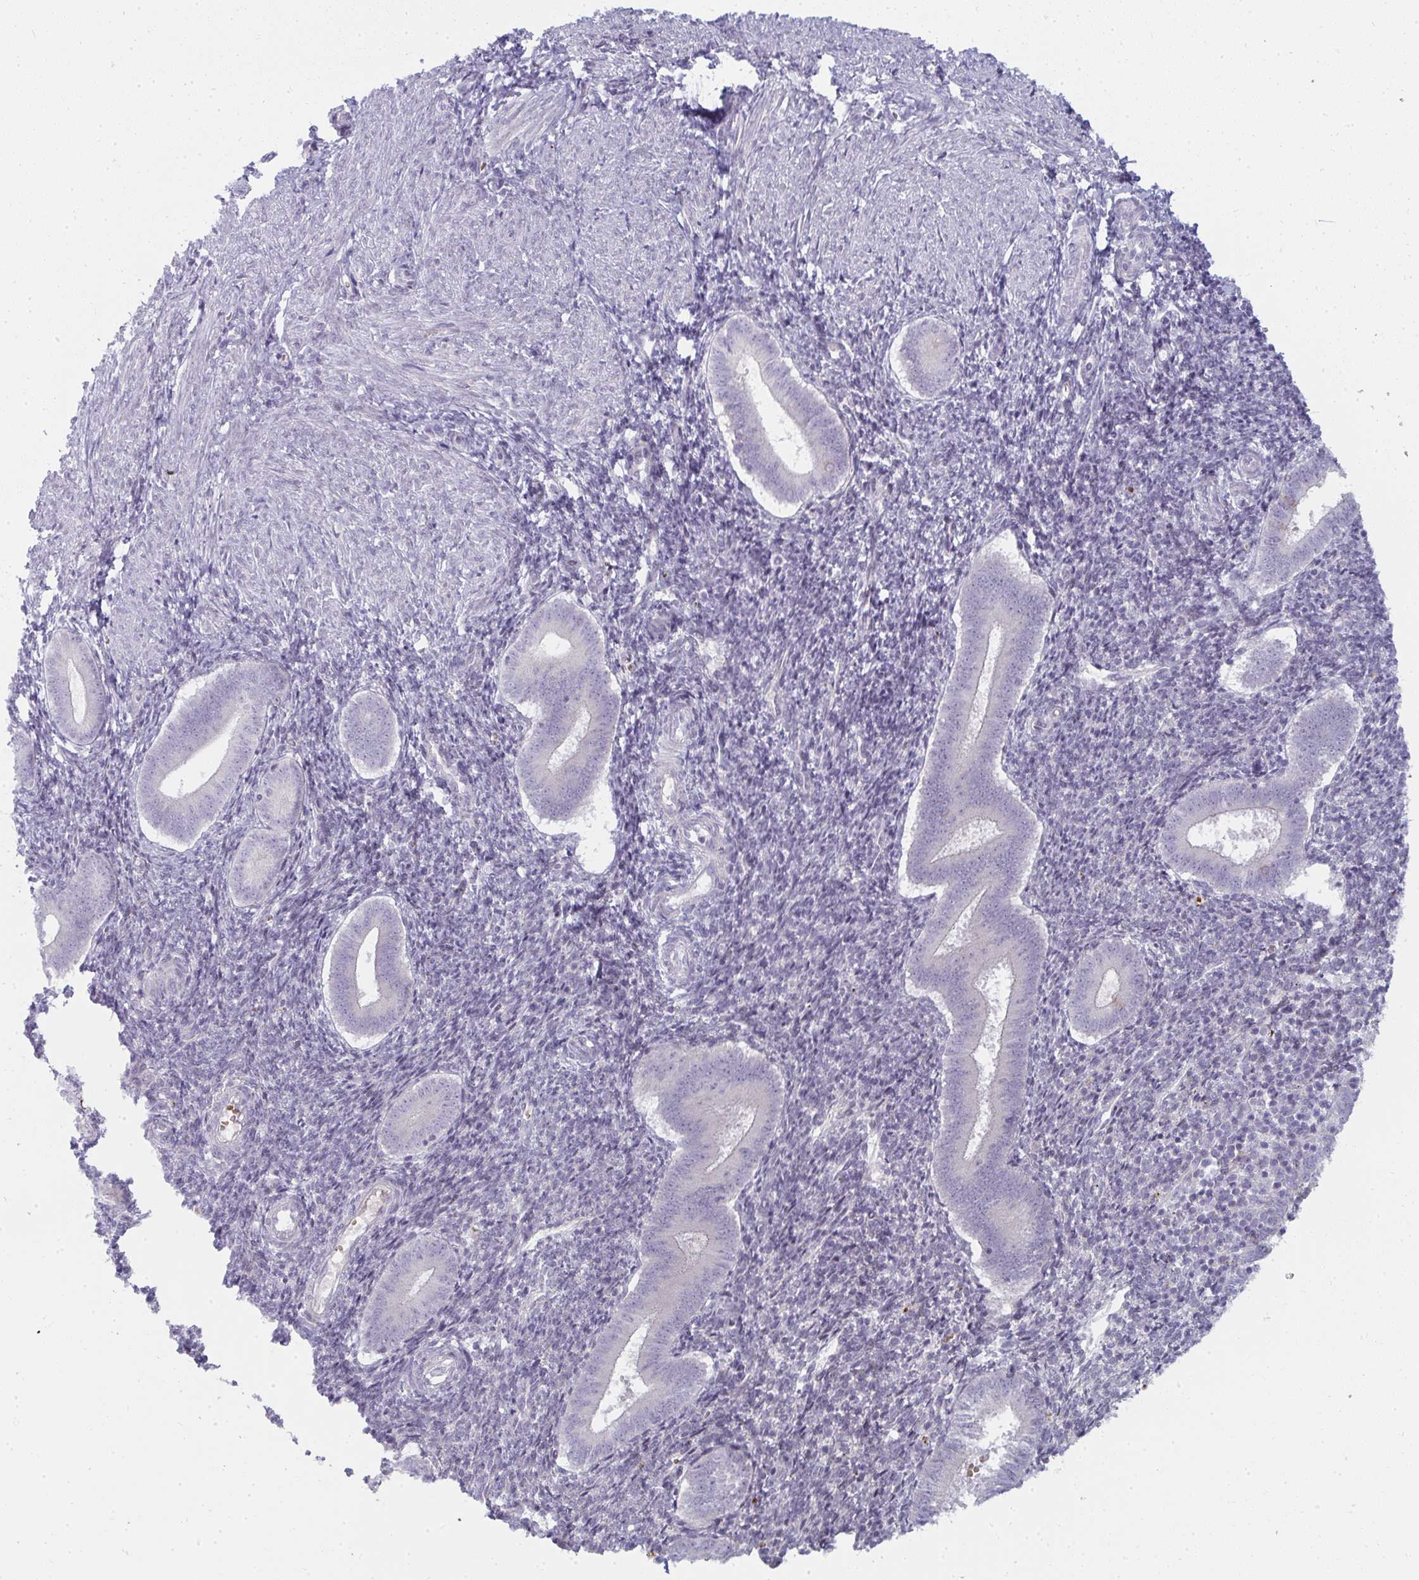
{"staining": {"intensity": "negative", "quantity": "none", "location": "none"}, "tissue": "endometrium", "cell_type": "Cells in endometrial stroma", "image_type": "normal", "snomed": [{"axis": "morphology", "description": "Normal tissue, NOS"}, {"axis": "topography", "description": "Endometrium"}], "caption": "The image demonstrates no staining of cells in endometrial stroma in normal endometrium. The staining is performed using DAB brown chromogen with nuclei counter-stained in using hematoxylin.", "gene": "SHB", "patient": {"sex": "female", "age": 25}}